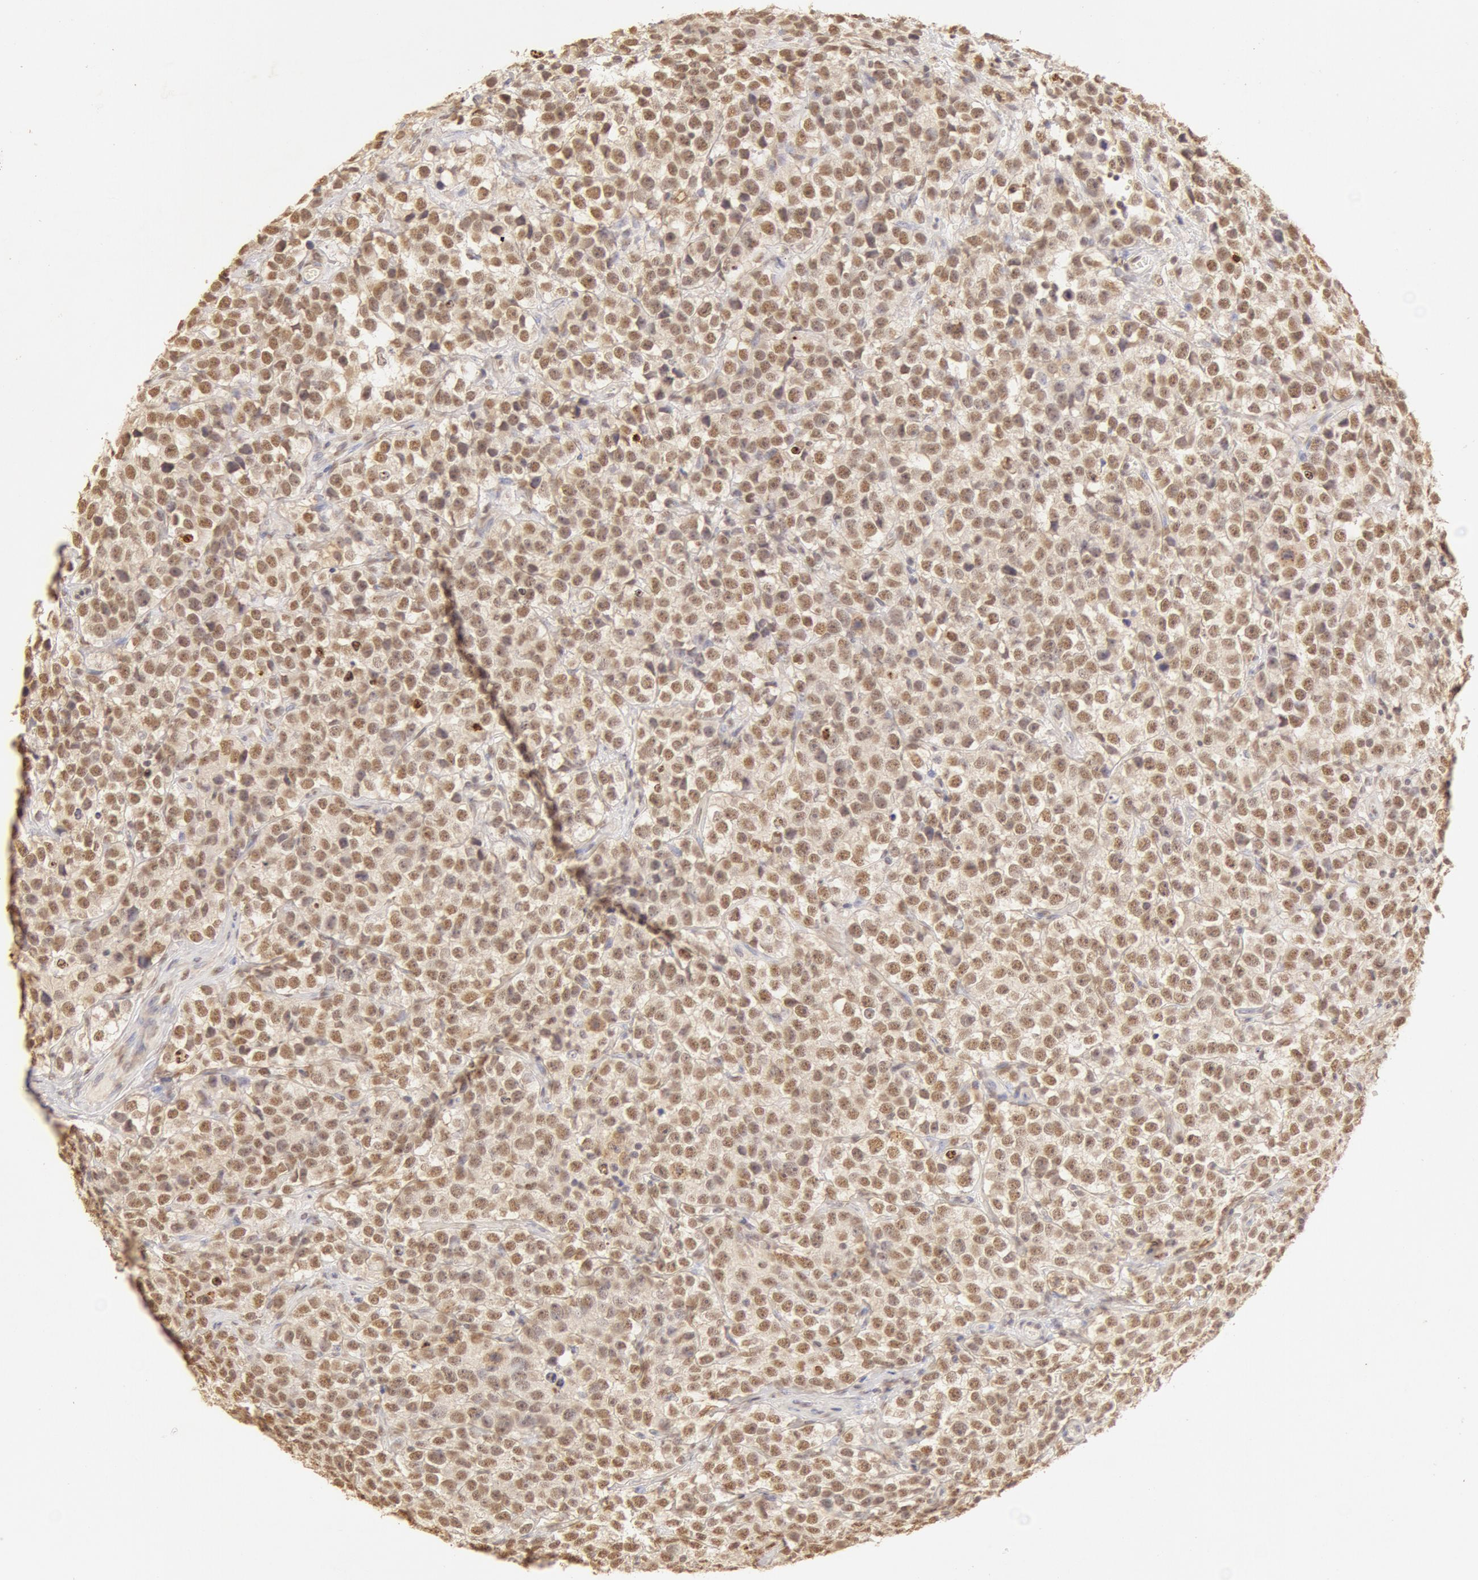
{"staining": {"intensity": "strong", "quantity": ">75%", "location": "cytoplasmic/membranous,nuclear"}, "tissue": "testis cancer", "cell_type": "Tumor cells", "image_type": "cancer", "snomed": [{"axis": "morphology", "description": "Seminoma, NOS"}, {"axis": "topography", "description": "Testis"}], "caption": "Immunohistochemical staining of testis seminoma displays high levels of strong cytoplasmic/membranous and nuclear protein expression in about >75% of tumor cells.", "gene": "SNRNP70", "patient": {"sex": "male", "age": 25}}